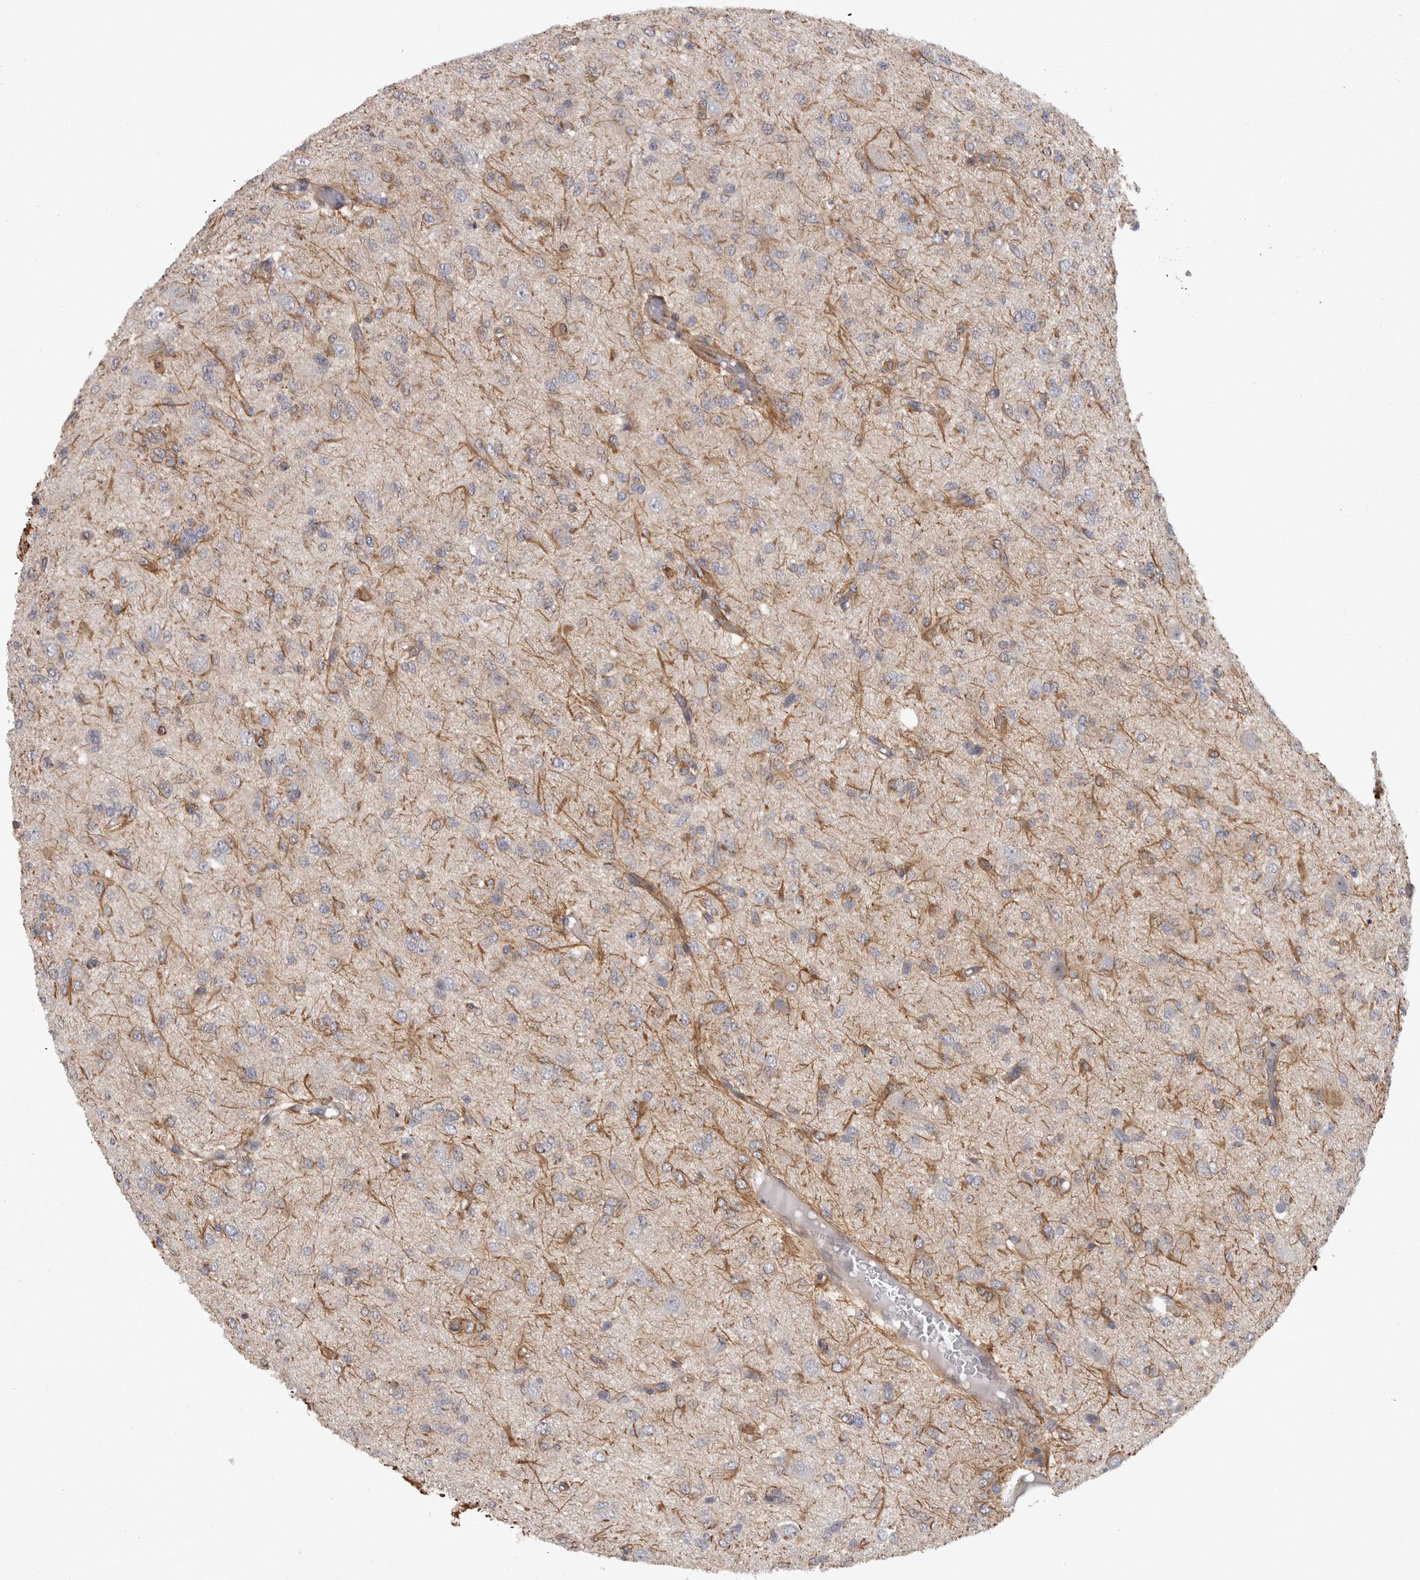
{"staining": {"intensity": "negative", "quantity": "none", "location": "none"}, "tissue": "glioma", "cell_type": "Tumor cells", "image_type": "cancer", "snomed": [{"axis": "morphology", "description": "Glioma, malignant, High grade"}, {"axis": "topography", "description": "Brain"}], "caption": "Tumor cells show no significant protein expression in glioma. (DAB IHC visualized using brightfield microscopy, high magnification).", "gene": "RMDN1", "patient": {"sex": "female", "age": 59}}